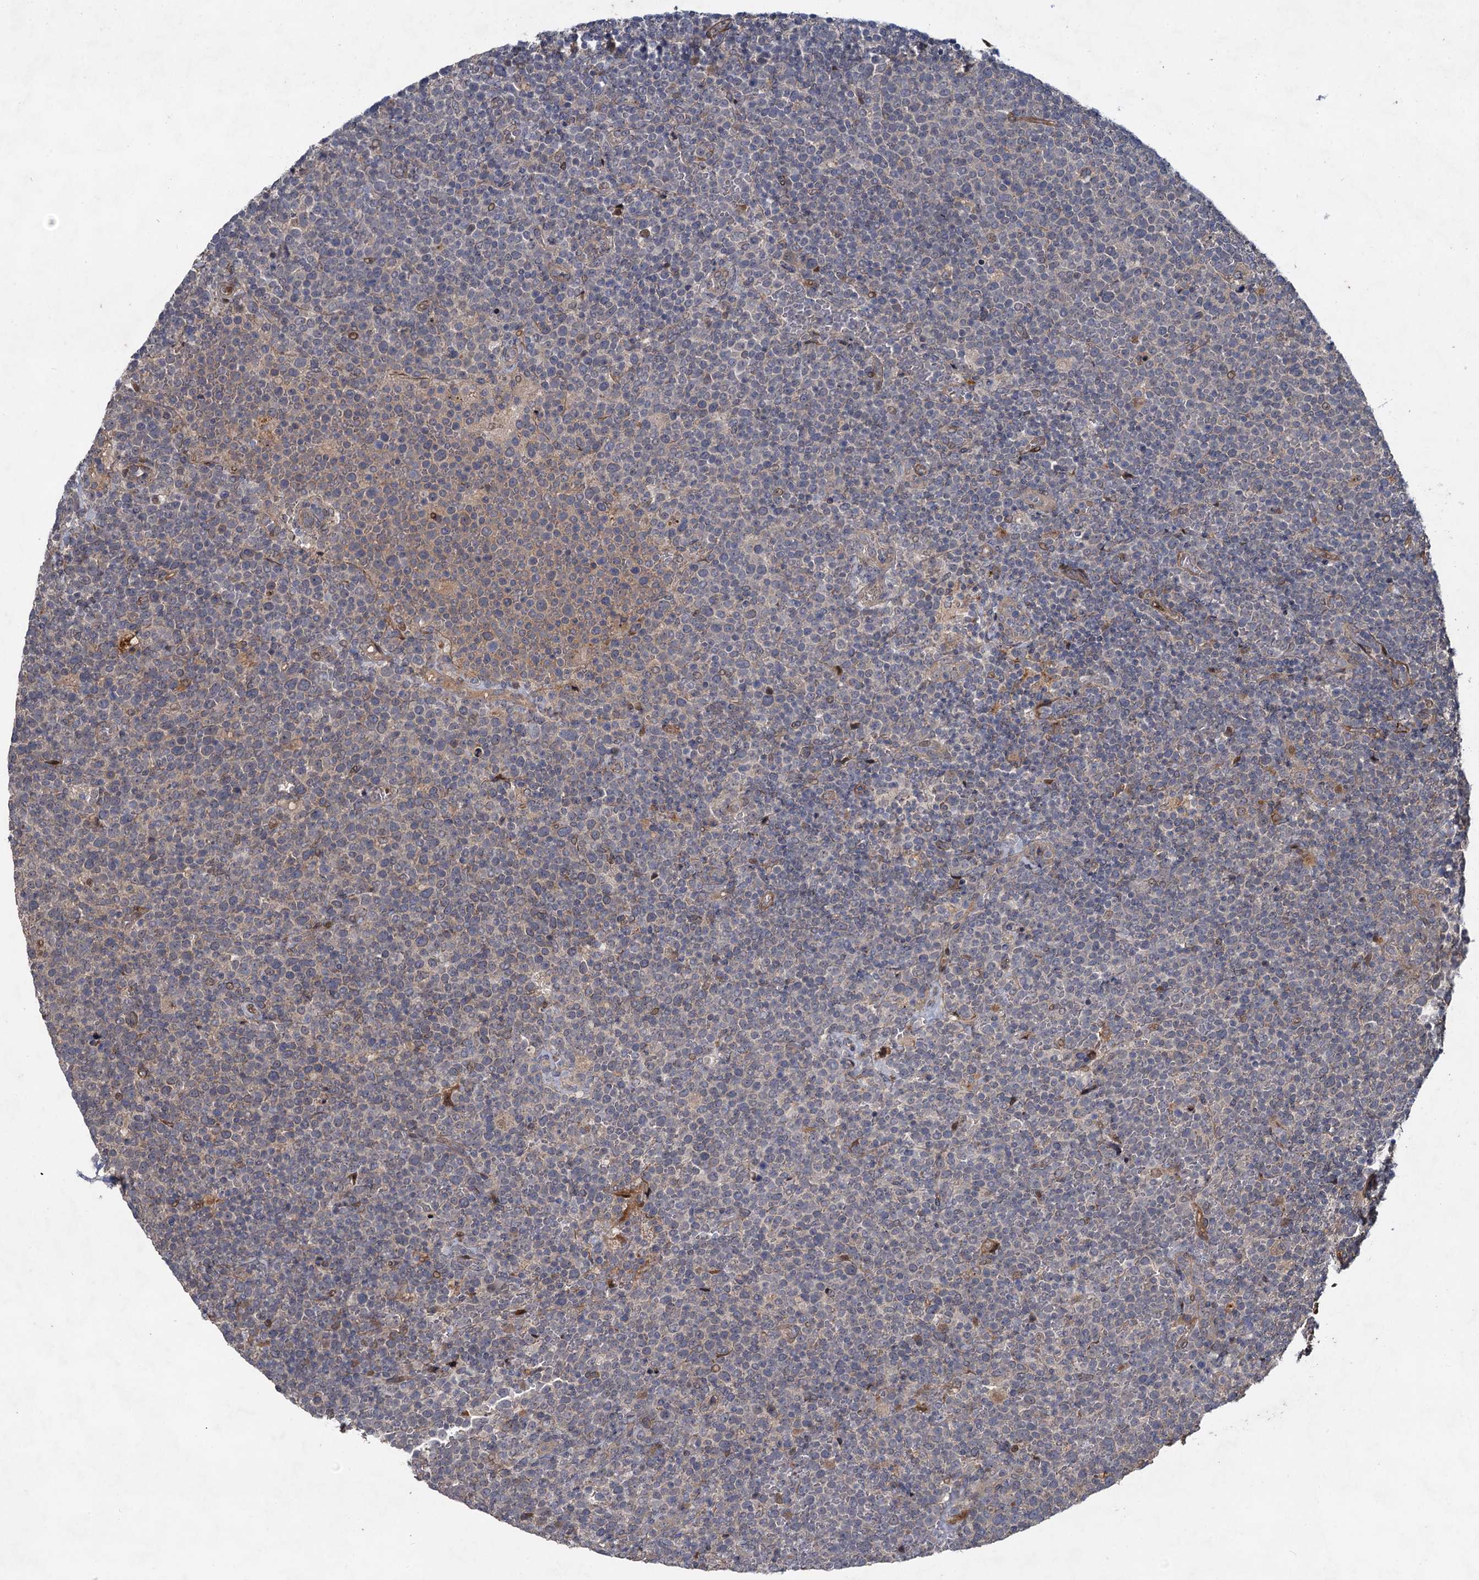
{"staining": {"intensity": "negative", "quantity": "none", "location": "none"}, "tissue": "lymphoma", "cell_type": "Tumor cells", "image_type": "cancer", "snomed": [{"axis": "morphology", "description": "Malignant lymphoma, non-Hodgkin's type, High grade"}, {"axis": "topography", "description": "Lymph node"}], "caption": "There is no significant staining in tumor cells of malignant lymphoma, non-Hodgkin's type (high-grade).", "gene": "NUDT22", "patient": {"sex": "male", "age": 61}}